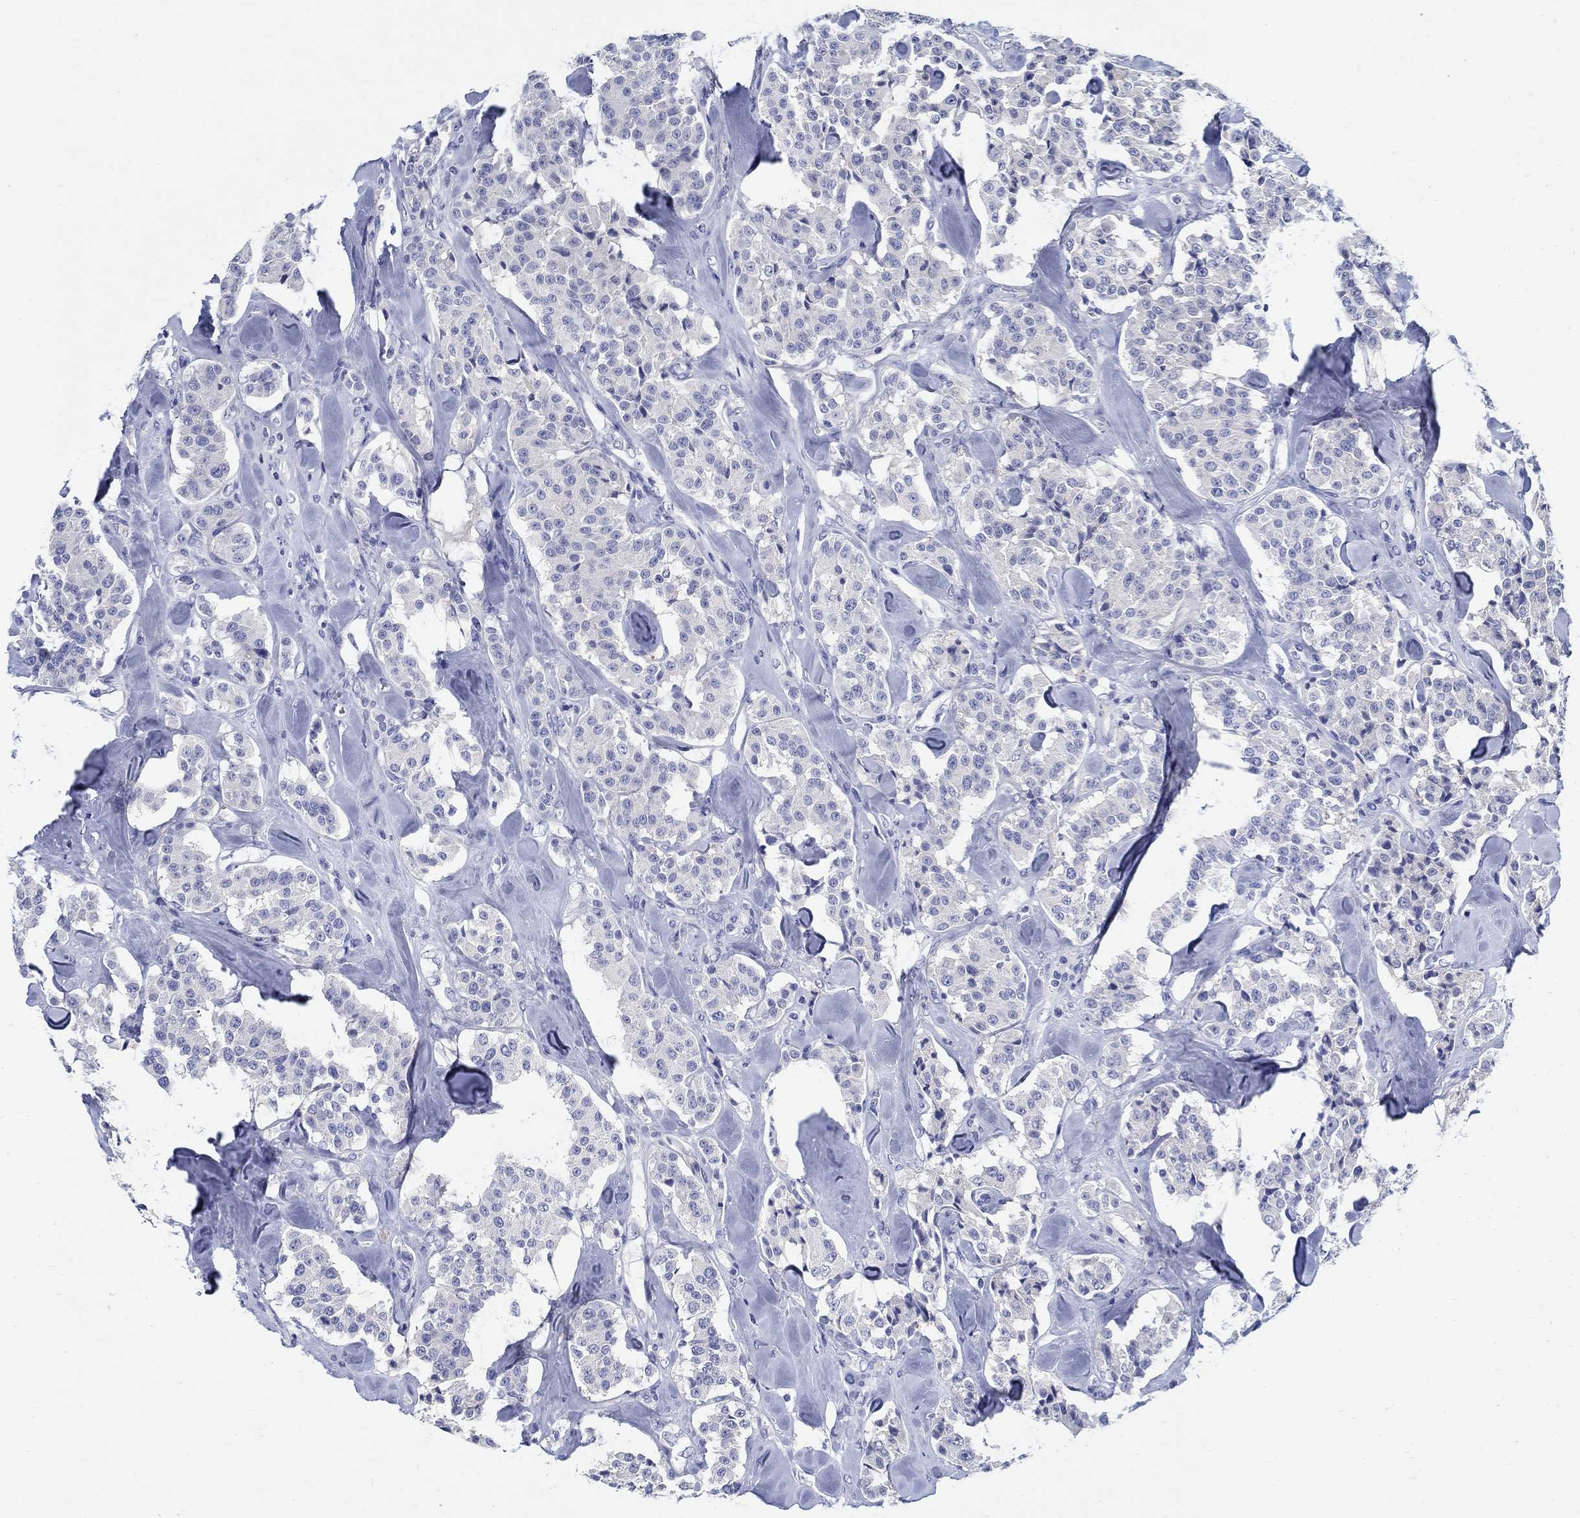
{"staining": {"intensity": "negative", "quantity": "none", "location": "none"}, "tissue": "carcinoid", "cell_type": "Tumor cells", "image_type": "cancer", "snomed": [{"axis": "morphology", "description": "Carcinoid, malignant, NOS"}, {"axis": "topography", "description": "Pancreas"}], "caption": "IHC histopathology image of neoplastic tissue: human carcinoid (malignant) stained with DAB exhibits no significant protein staining in tumor cells.", "gene": "CRYGD", "patient": {"sex": "male", "age": 41}}